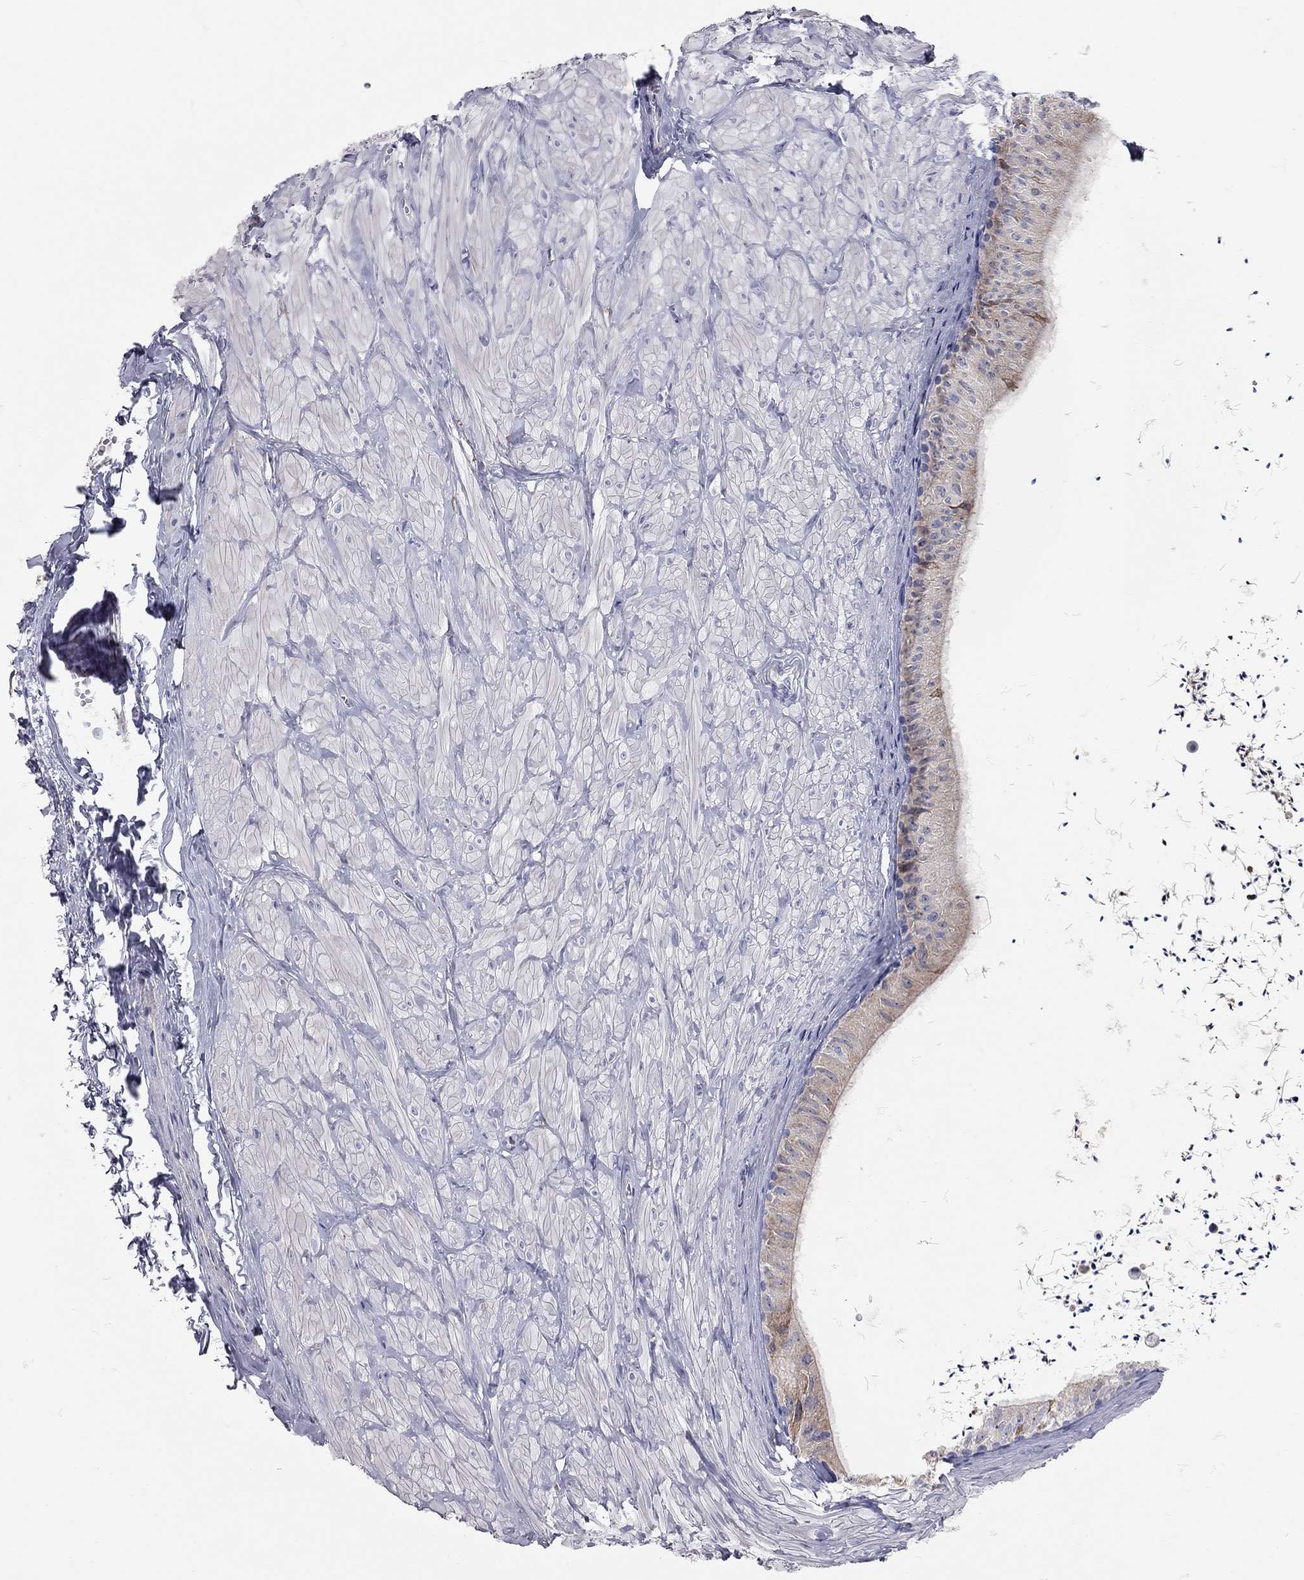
{"staining": {"intensity": "moderate", "quantity": "<25%", "location": "cytoplasmic/membranous"}, "tissue": "epididymis", "cell_type": "Glandular cells", "image_type": "normal", "snomed": [{"axis": "morphology", "description": "Normal tissue, NOS"}, {"axis": "topography", "description": "Epididymis"}], "caption": "DAB (3,3'-diaminobenzidine) immunohistochemical staining of normal epididymis displays moderate cytoplasmic/membranous protein expression in approximately <25% of glandular cells. Using DAB (3,3'-diaminobenzidine) (brown) and hematoxylin (blue) stains, captured at high magnification using brightfield microscopy.", "gene": "XAGE2", "patient": {"sex": "male", "age": 32}}